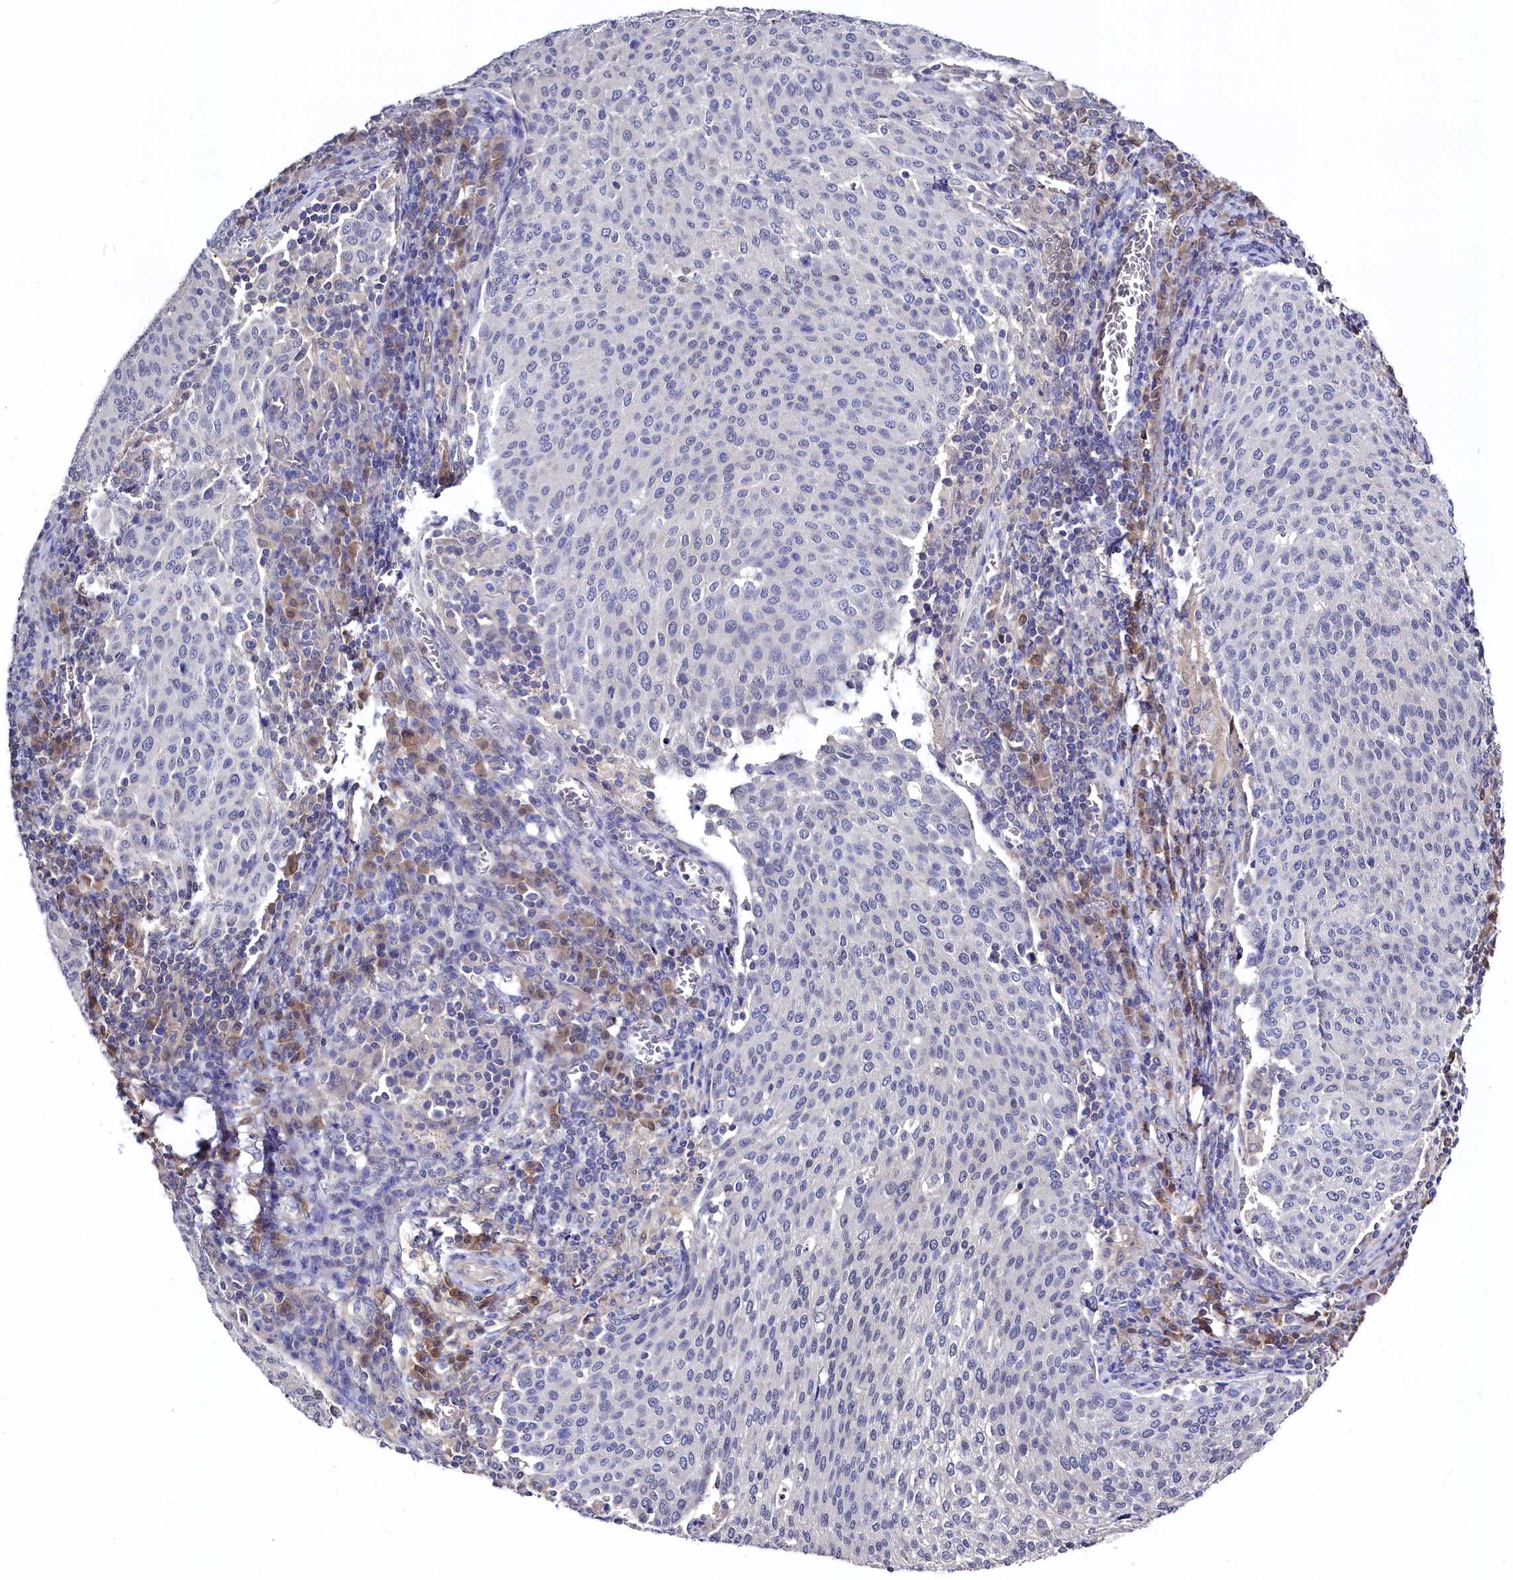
{"staining": {"intensity": "negative", "quantity": "none", "location": "none"}, "tissue": "cervical cancer", "cell_type": "Tumor cells", "image_type": "cancer", "snomed": [{"axis": "morphology", "description": "Squamous cell carcinoma, NOS"}, {"axis": "topography", "description": "Cervix"}], "caption": "IHC image of cervical cancer stained for a protein (brown), which demonstrates no expression in tumor cells. (Immunohistochemistry, brightfield microscopy, high magnification).", "gene": "C11orf54", "patient": {"sex": "female", "age": 46}}